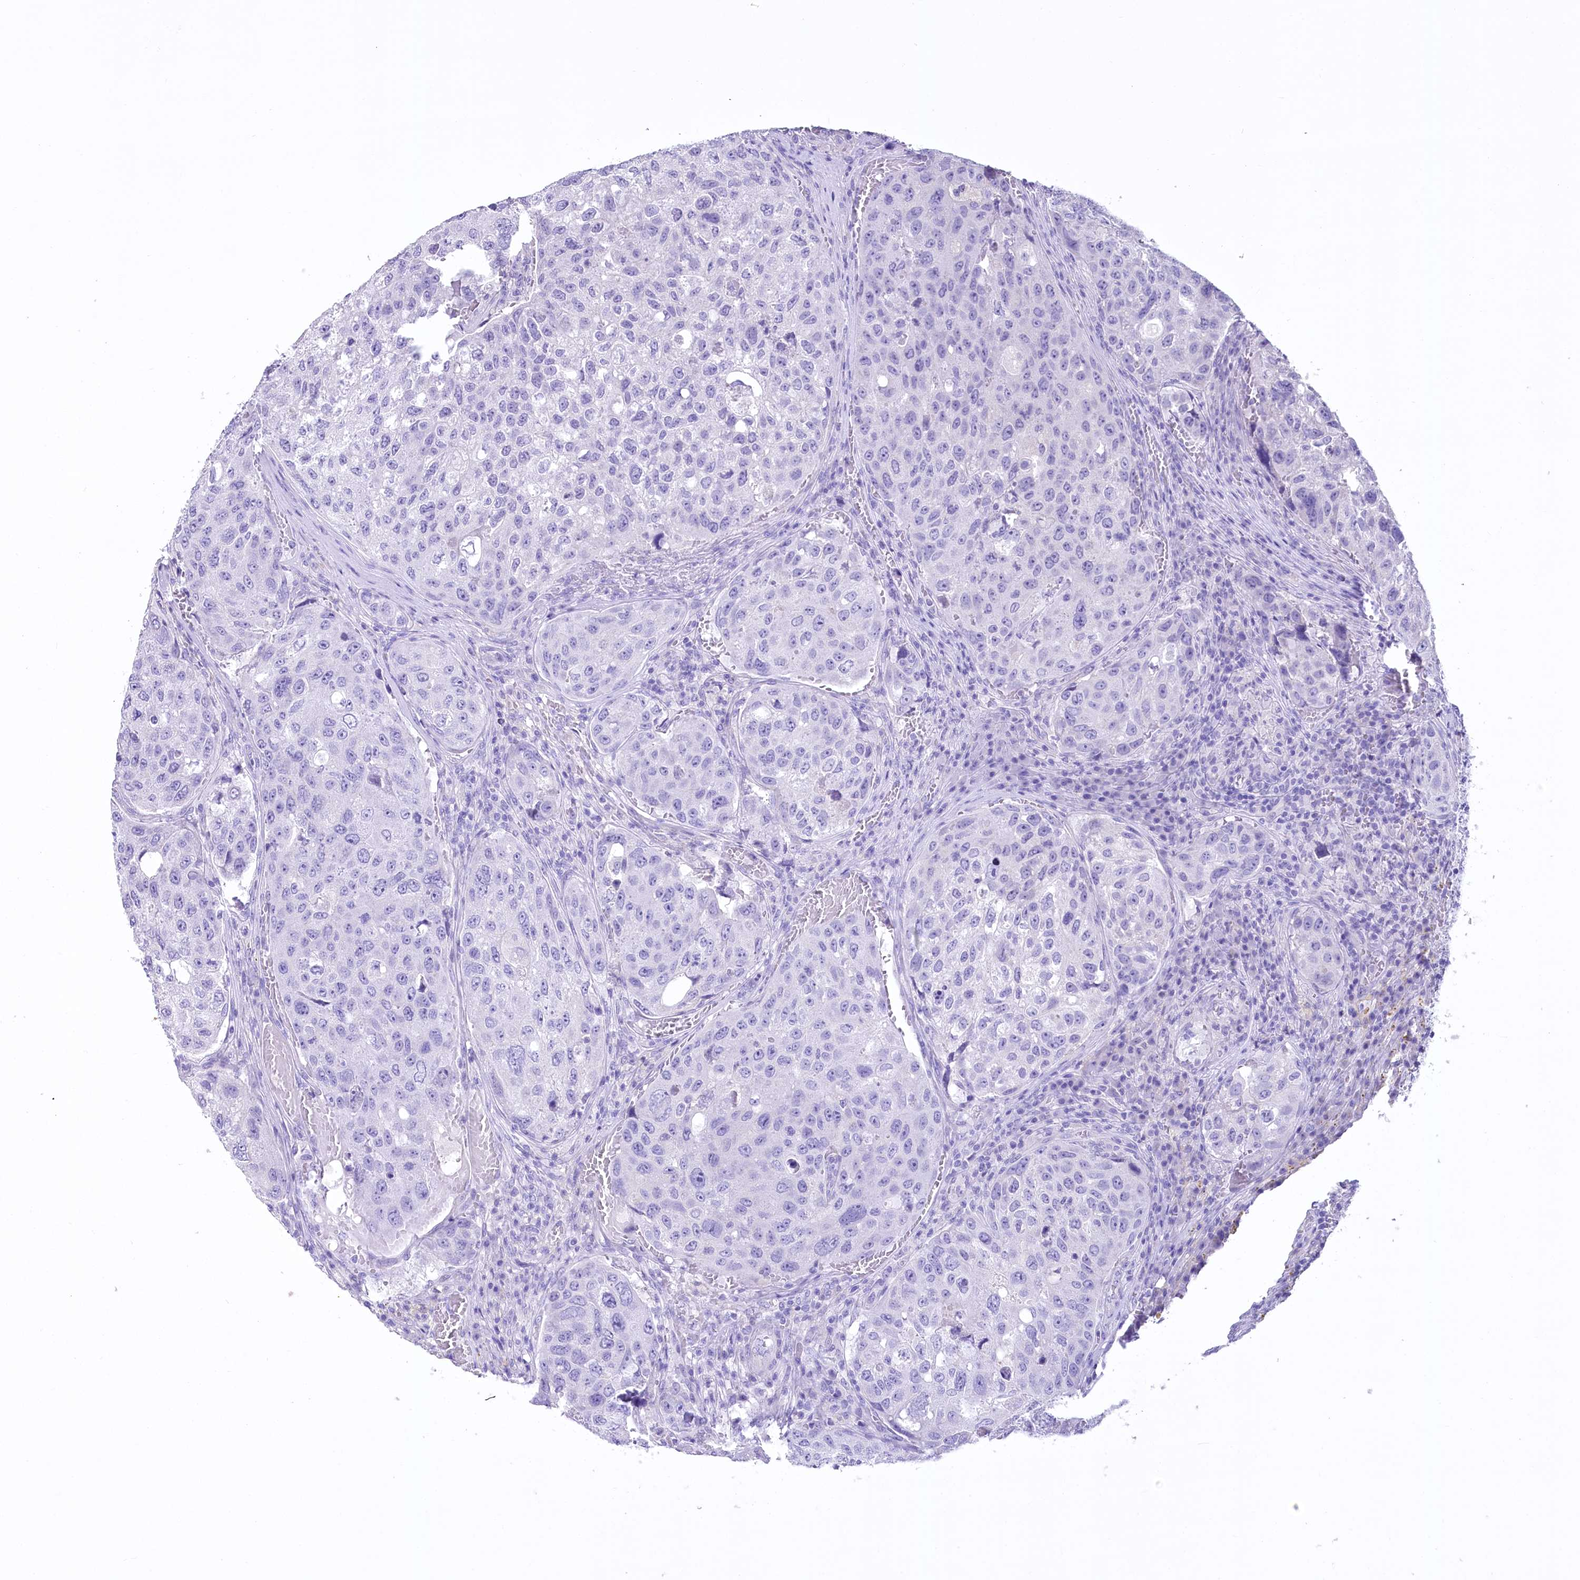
{"staining": {"intensity": "negative", "quantity": "none", "location": "none"}, "tissue": "urothelial cancer", "cell_type": "Tumor cells", "image_type": "cancer", "snomed": [{"axis": "morphology", "description": "Urothelial carcinoma, High grade"}, {"axis": "topography", "description": "Lymph node"}, {"axis": "topography", "description": "Urinary bladder"}], "caption": "An image of urothelial cancer stained for a protein demonstrates no brown staining in tumor cells.", "gene": "PBLD", "patient": {"sex": "male", "age": 51}}